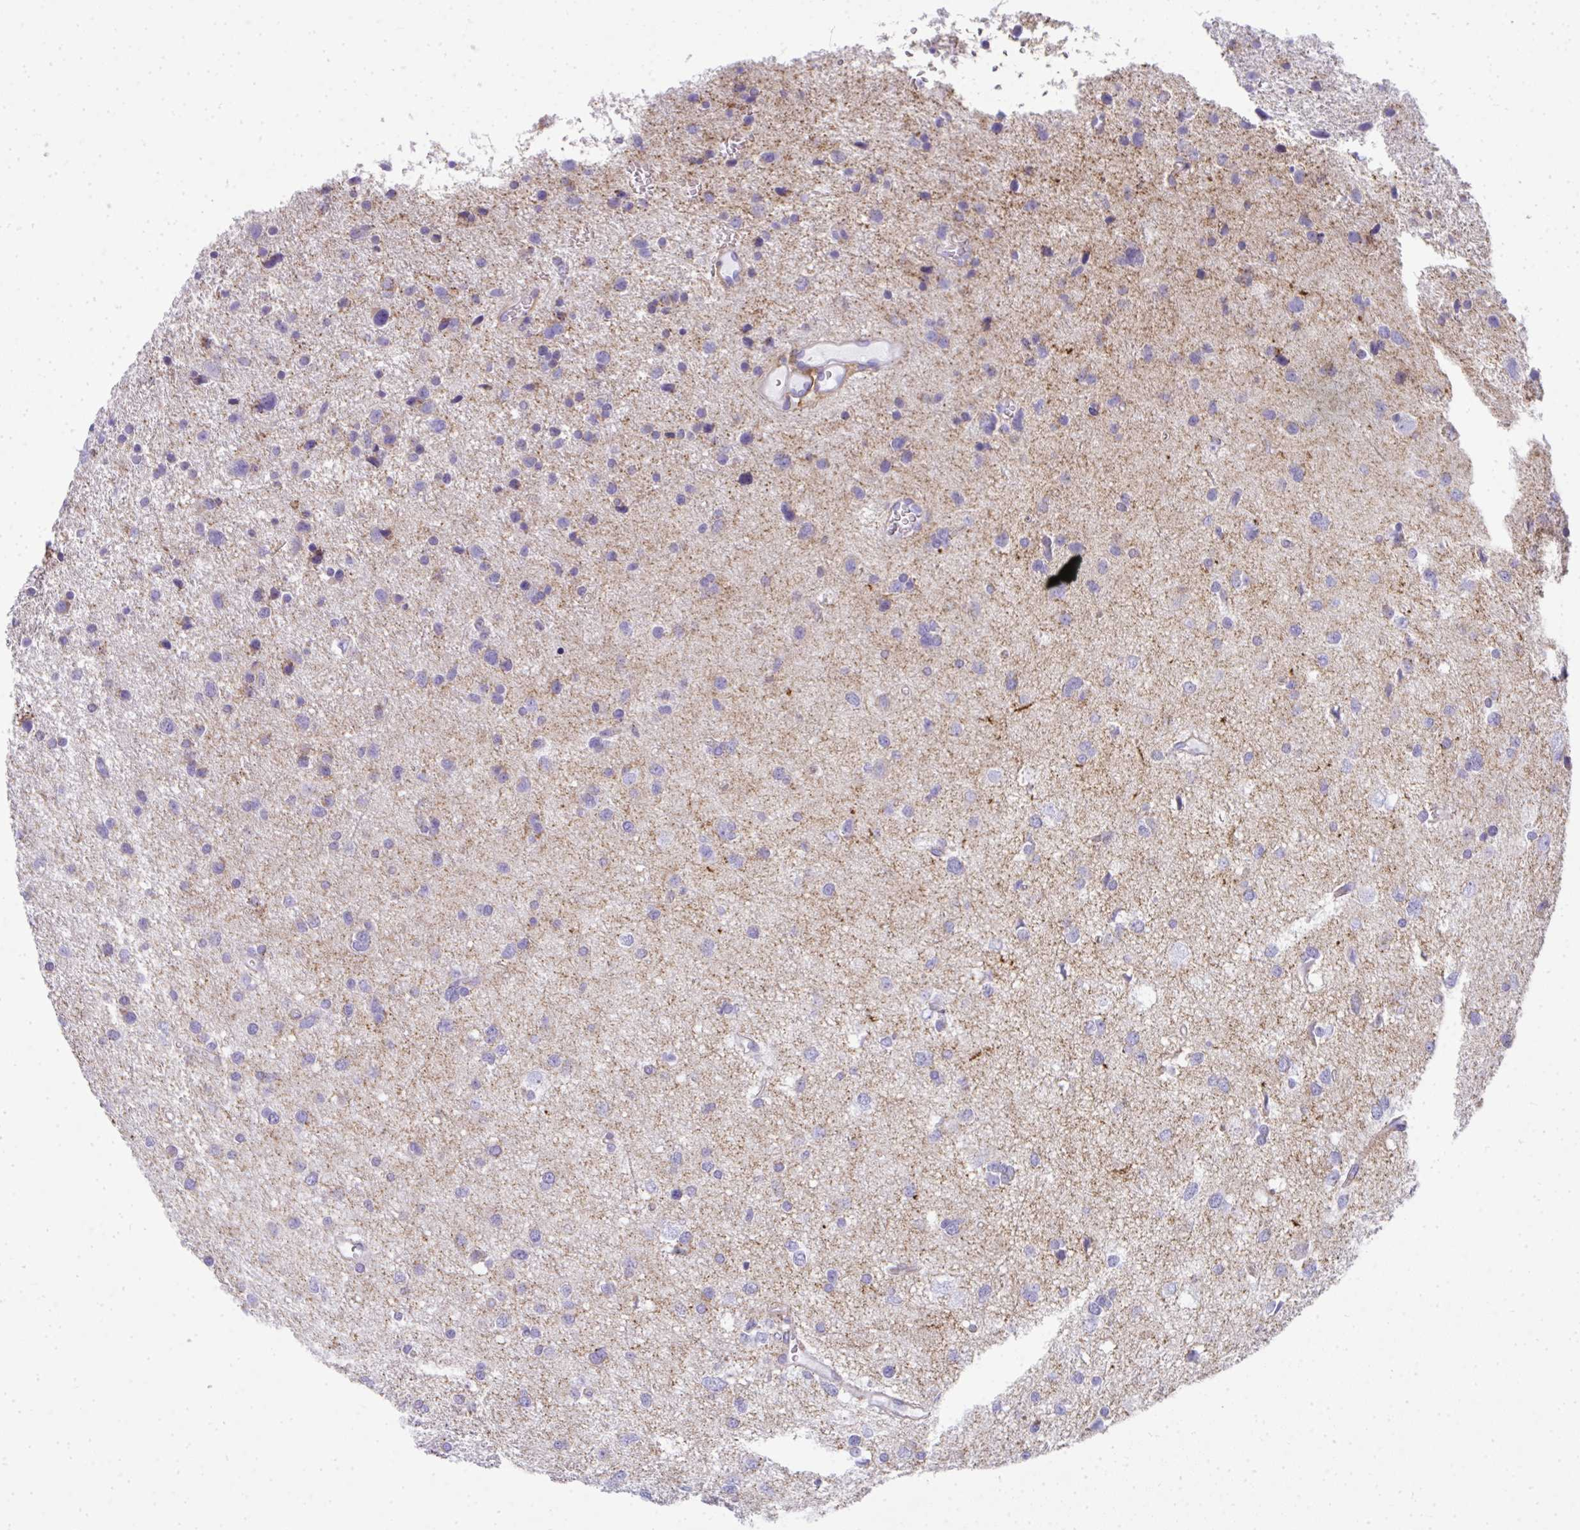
{"staining": {"intensity": "negative", "quantity": "none", "location": "none"}, "tissue": "glioma", "cell_type": "Tumor cells", "image_type": "cancer", "snomed": [{"axis": "morphology", "description": "Glioma, malignant, Low grade"}, {"axis": "topography", "description": "Brain"}], "caption": "Histopathology image shows no significant protein positivity in tumor cells of malignant low-grade glioma. The staining was performed using DAB to visualize the protein expression in brown, while the nuclei were stained in blue with hematoxylin (Magnification: 20x).", "gene": "SLC6A1", "patient": {"sex": "female", "age": 55}}